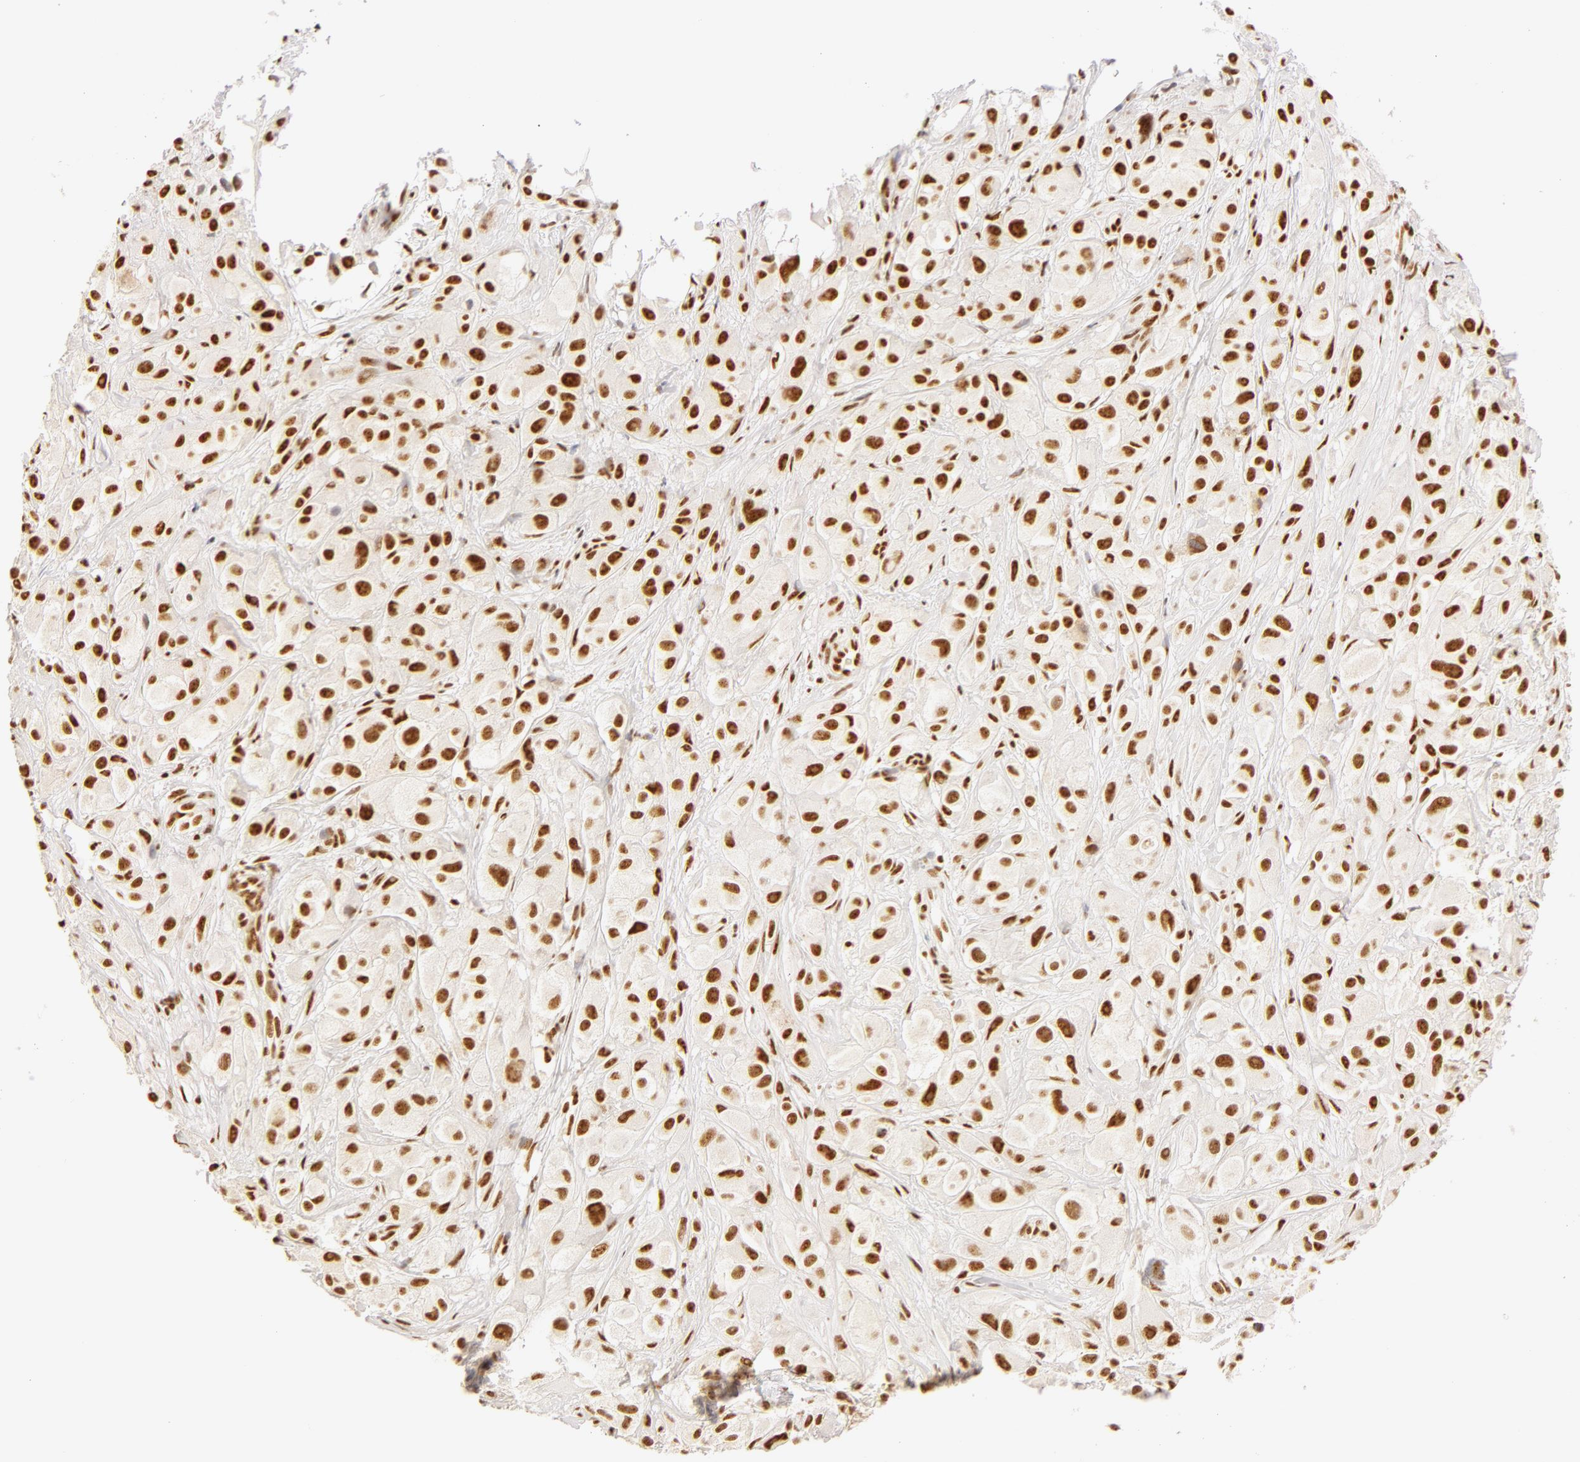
{"staining": {"intensity": "moderate", "quantity": ">75%", "location": "nuclear"}, "tissue": "melanoma", "cell_type": "Tumor cells", "image_type": "cancer", "snomed": [{"axis": "morphology", "description": "Malignant melanoma, NOS"}, {"axis": "topography", "description": "Skin"}], "caption": "Melanoma stained with immunohistochemistry (IHC) demonstrates moderate nuclear expression in approximately >75% of tumor cells. (brown staining indicates protein expression, while blue staining denotes nuclei).", "gene": "RBM39", "patient": {"sex": "male", "age": 56}}